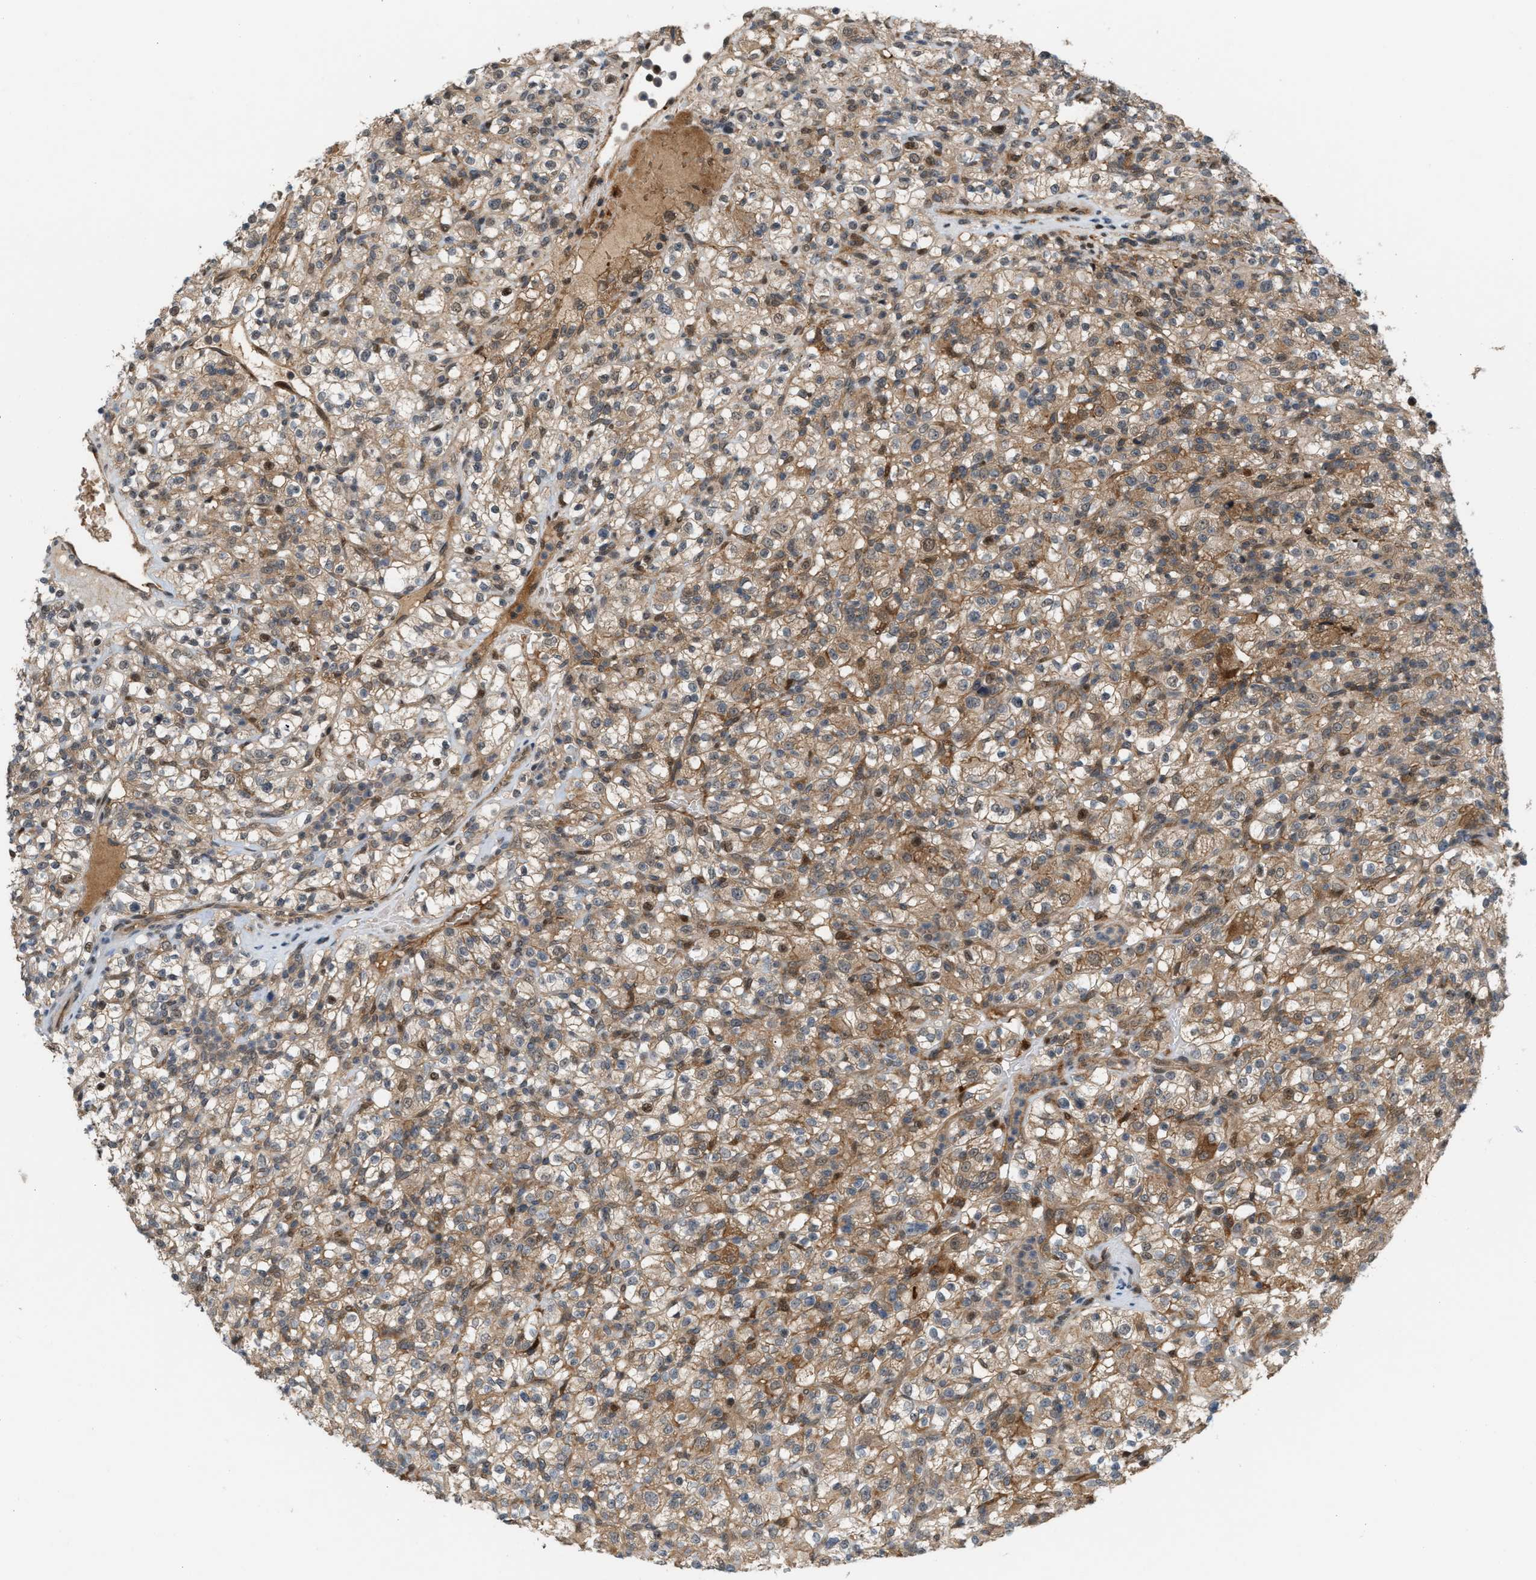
{"staining": {"intensity": "moderate", "quantity": ">75%", "location": "cytoplasmic/membranous,nuclear"}, "tissue": "renal cancer", "cell_type": "Tumor cells", "image_type": "cancer", "snomed": [{"axis": "morphology", "description": "Normal tissue, NOS"}, {"axis": "morphology", "description": "Adenocarcinoma, NOS"}, {"axis": "topography", "description": "Kidney"}], "caption": "DAB immunohistochemical staining of adenocarcinoma (renal) demonstrates moderate cytoplasmic/membranous and nuclear protein expression in approximately >75% of tumor cells.", "gene": "RFFL", "patient": {"sex": "female", "age": 72}}